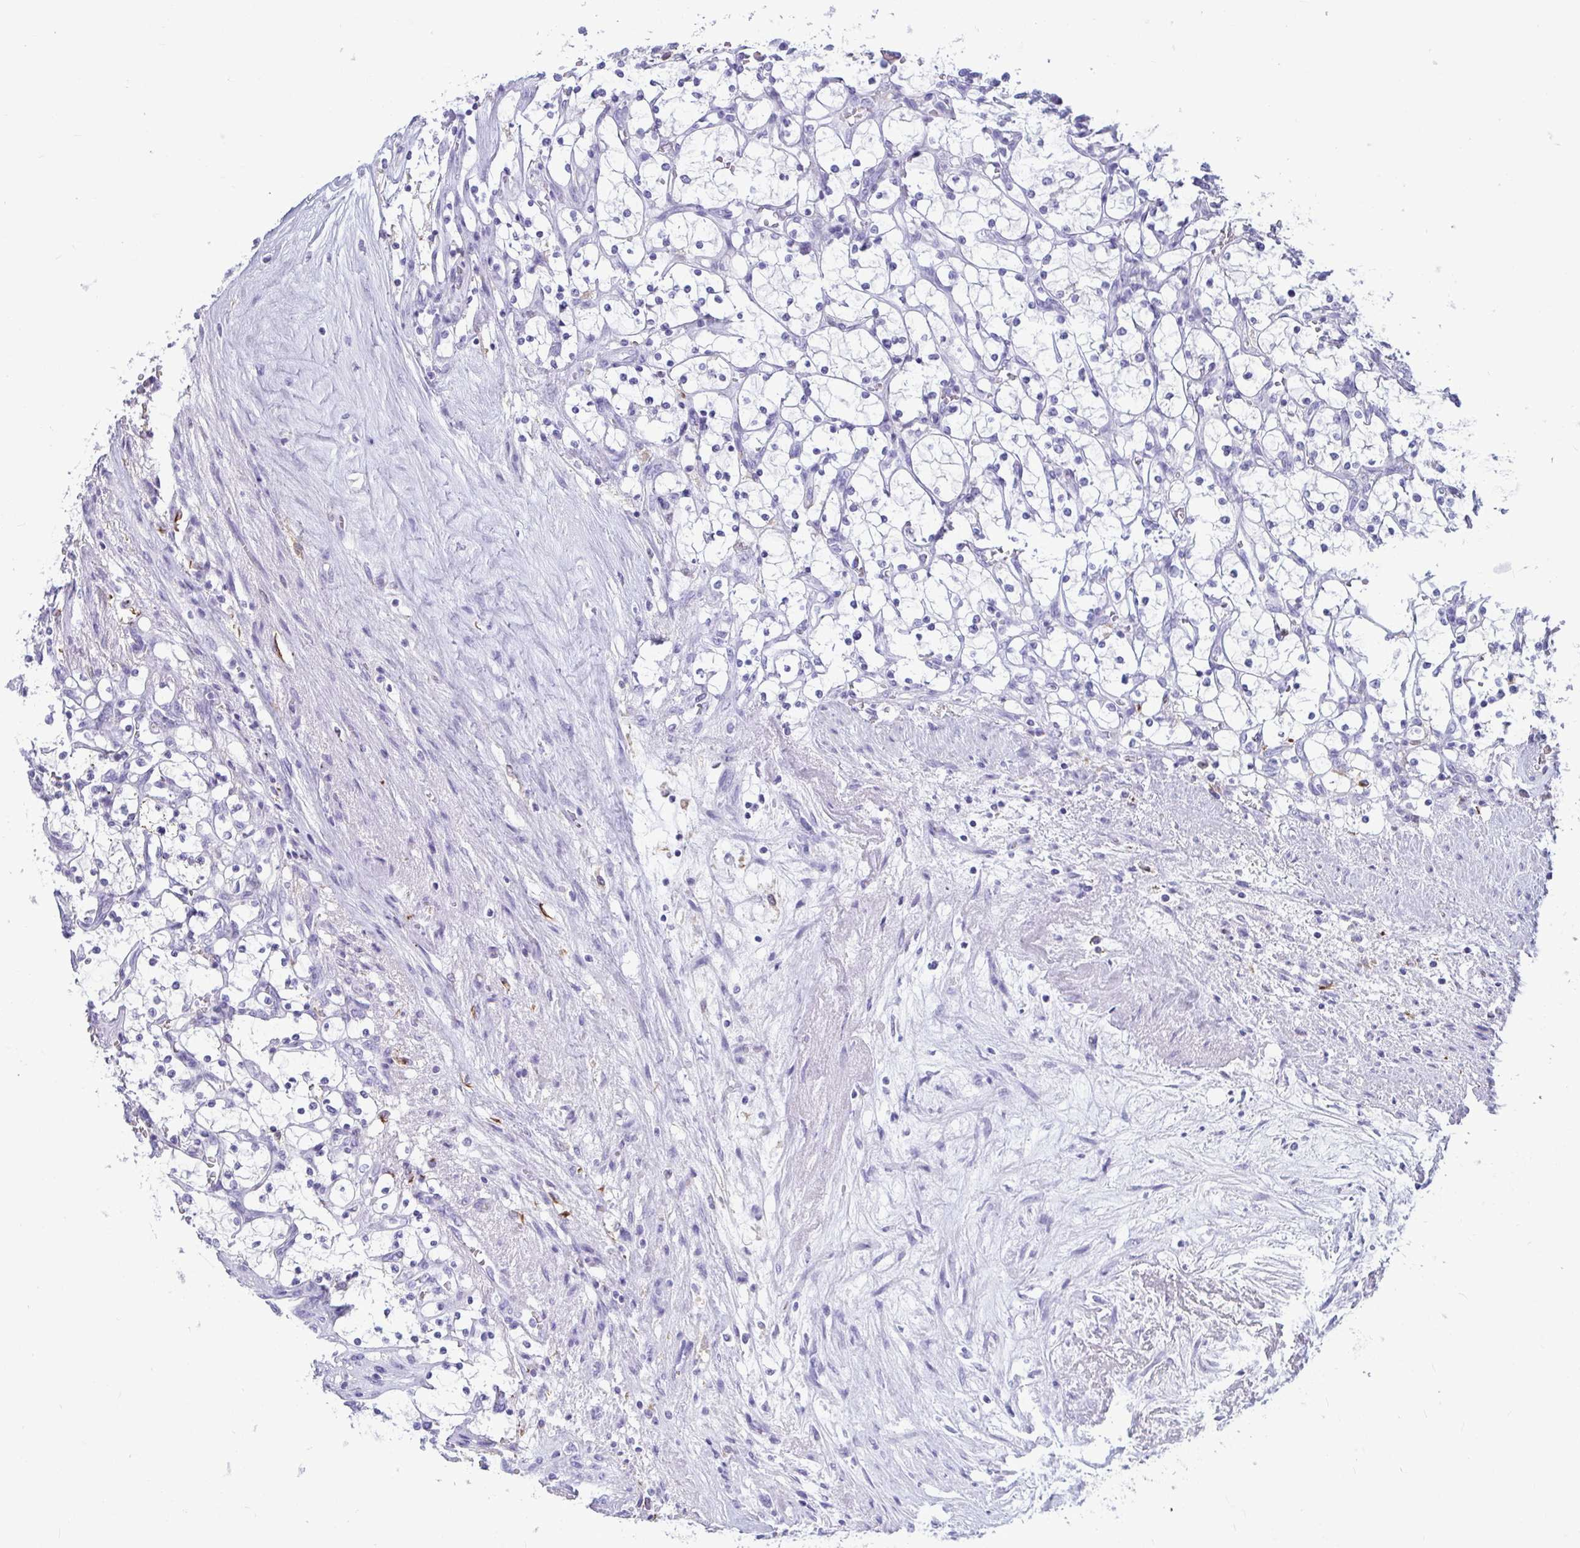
{"staining": {"intensity": "negative", "quantity": "none", "location": "none"}, "tissue": "renal cancer", "cell_type": "Tumor cells", "image_type": "cancer", "snomed": [{"axis": "morphology", "description": "Adenocarcinoma, NOS"}, {"axis": "topography", "description": "Kidney"}], "caption": "Immunohistochemistry (IHC) image of renal cancer (adenocarcinoma) stained for a protein (brown), which reveals no expression in tumor cells.", "gene": "ANKRD60", "patient": {"sex": "female", "age": 69}}